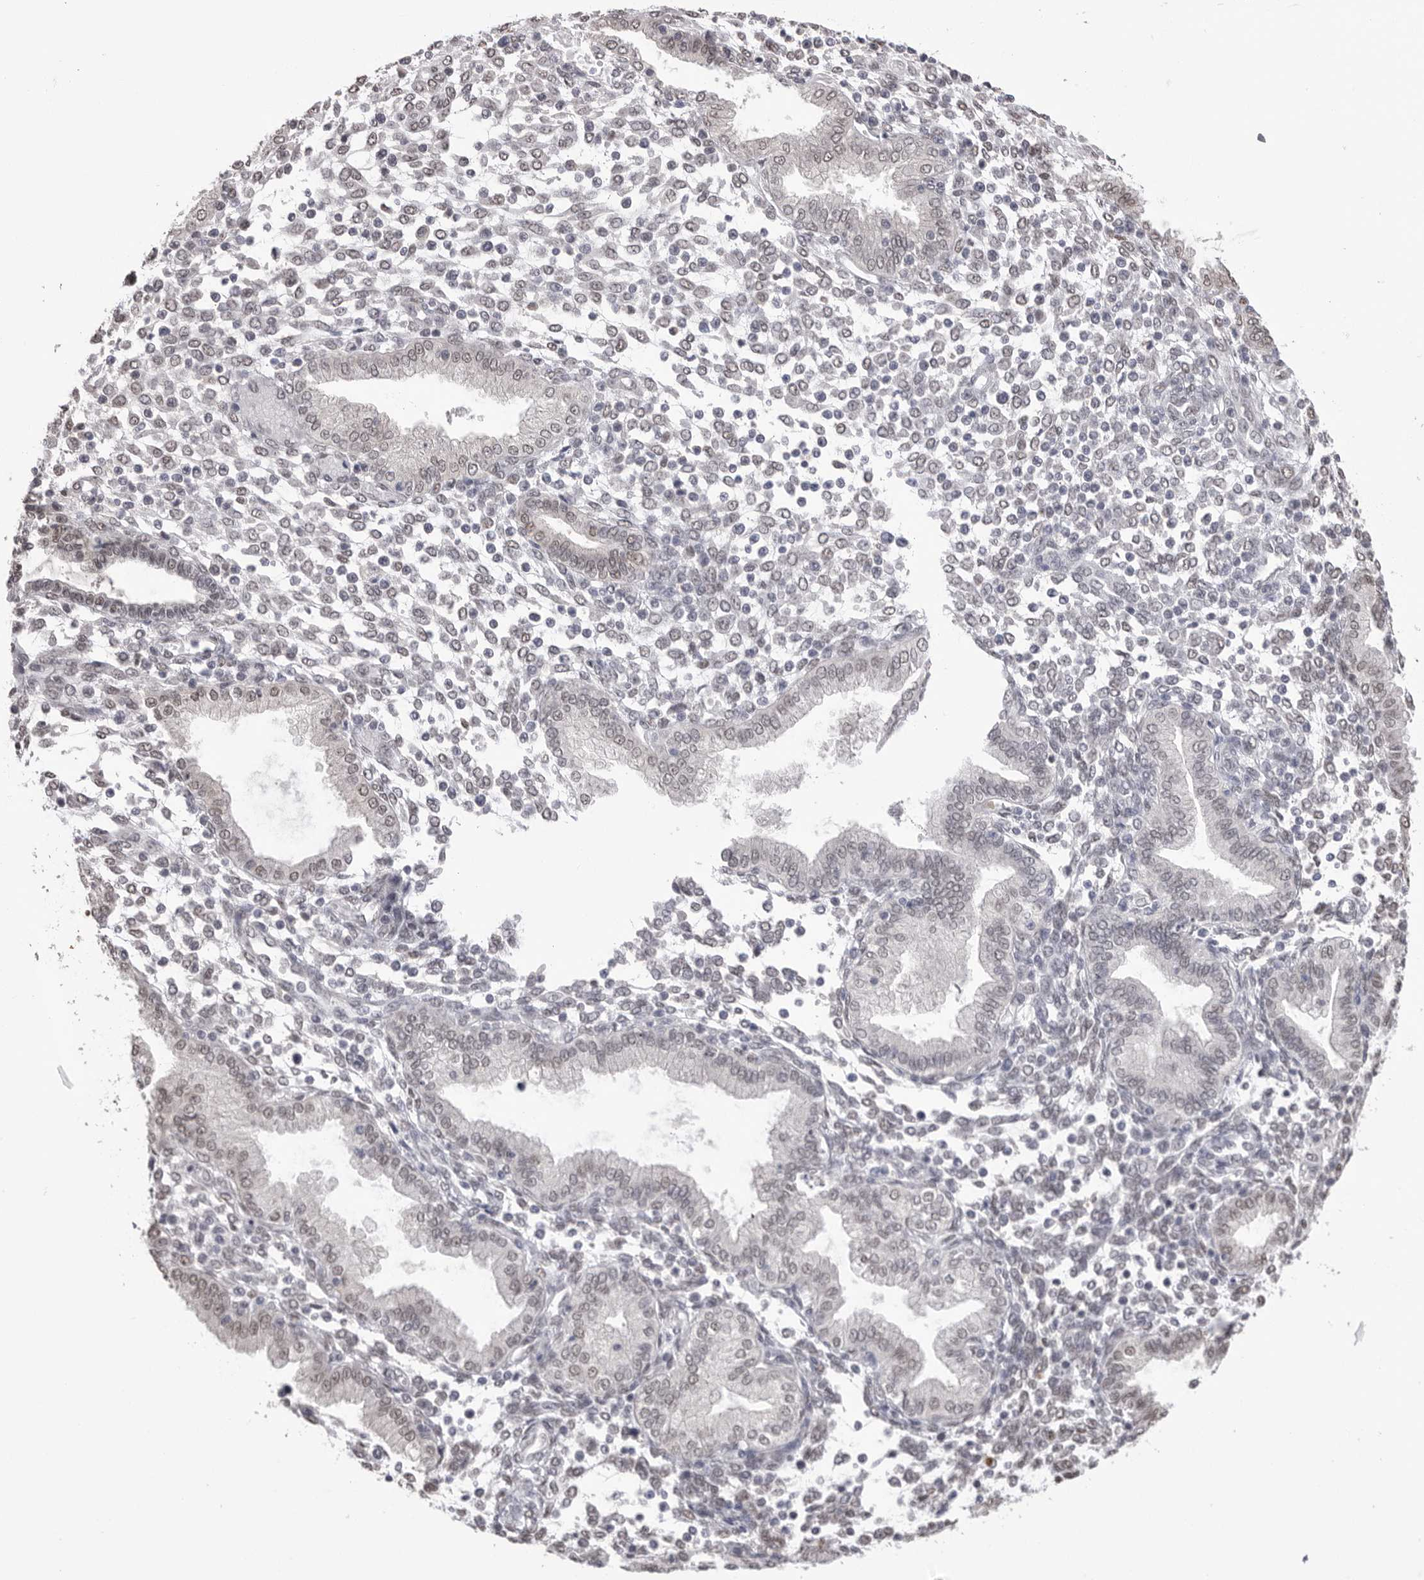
{"staining": {"intensity": "negative", "quantity": "none", "location": "none"}, "tissue": "endometrium", "cell_type": "Cells in endometrial stroma", "image_type": "normal", "snomed": [{"axis": "morphology", "description": "Normal tissue, NOS"}, {"axis": "topography", "description": "Endometrium"}], "caption": "Histopathology image shows no significant protein staining in cells in endometrial stroma of normal endometrium.", "gene": "BCLAF3", "patient": {"sex": "female", "age": 53}}